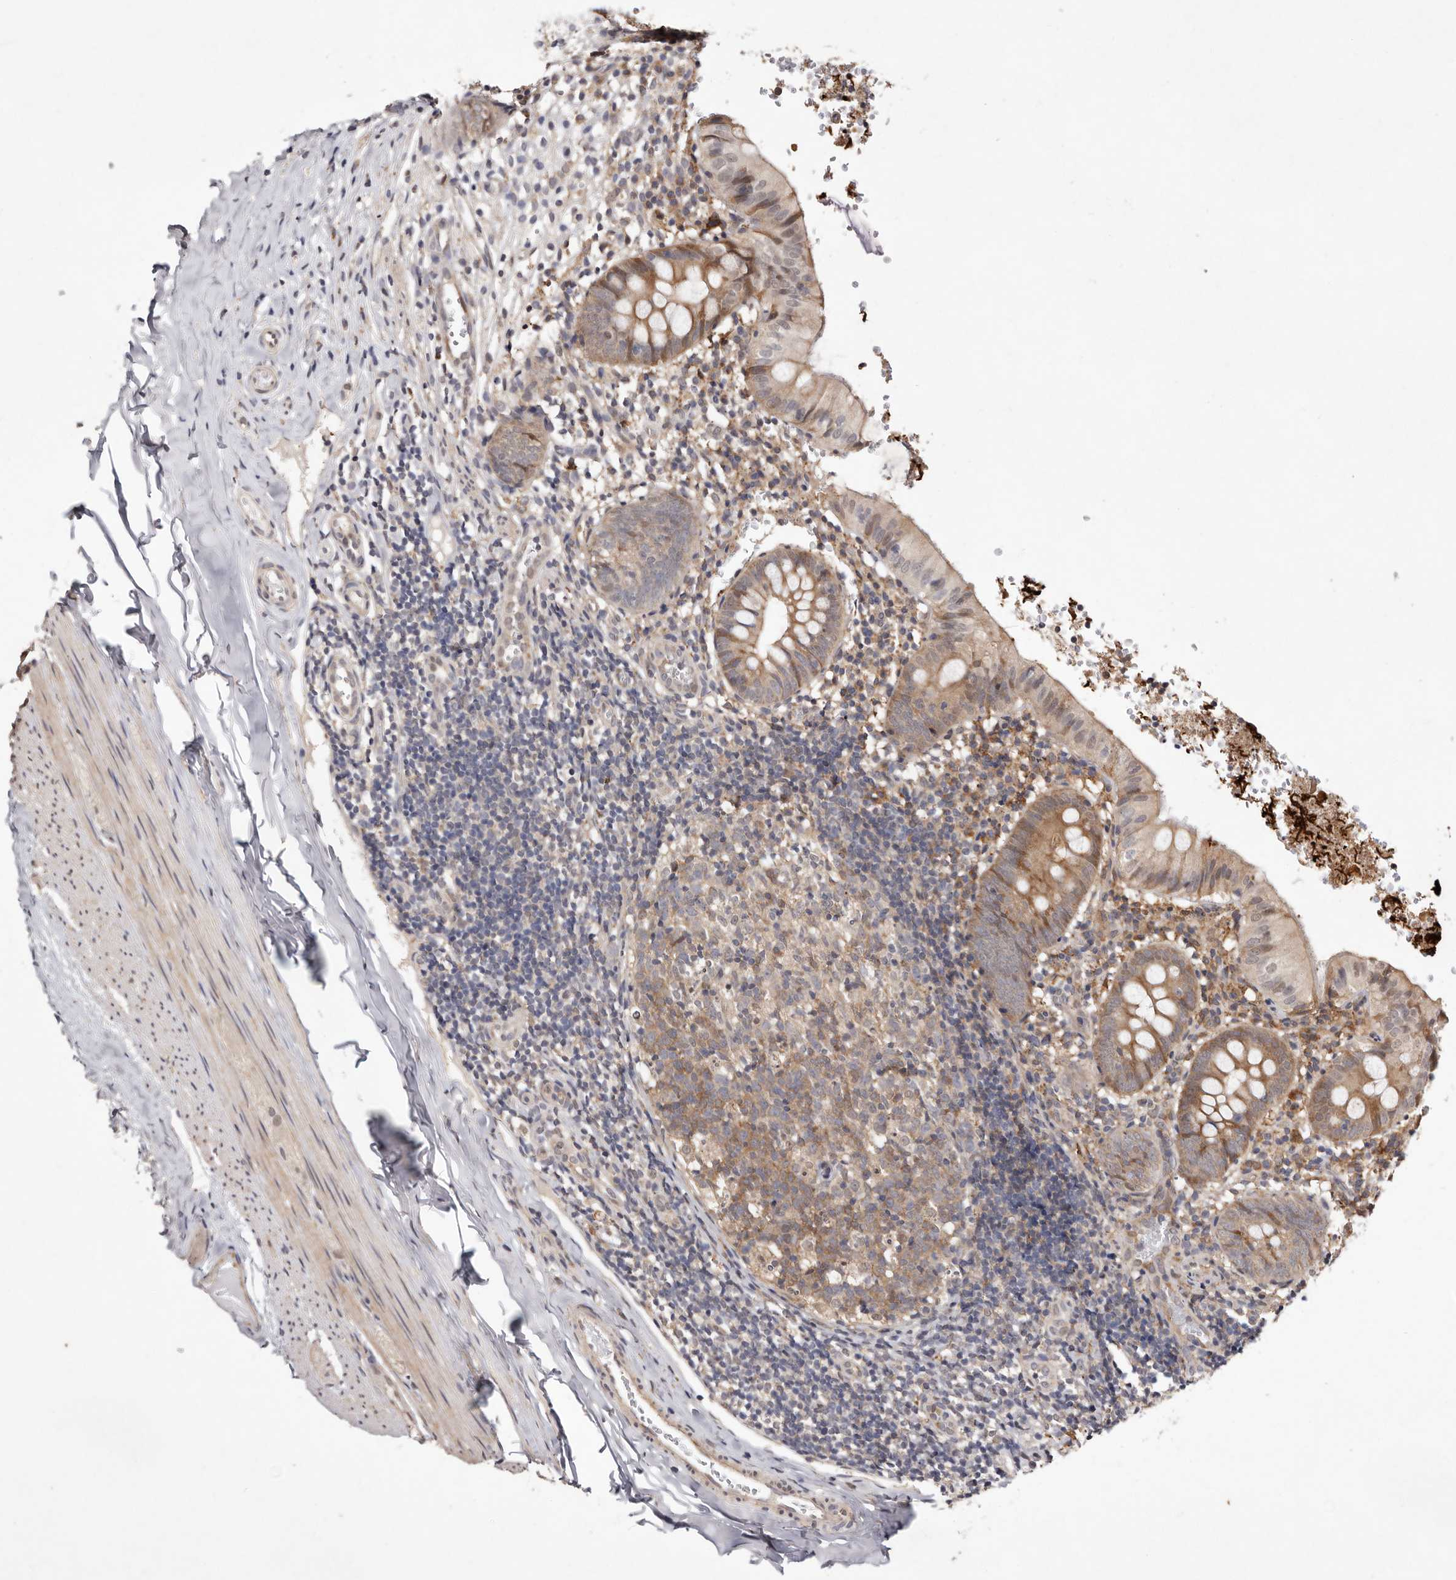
{"staining": {"intensity": "moderate", "quantity": ">75%", "location": "cytoplasmic/membranous"}, "tissue": "appendix", "cell_type": "Glandular cells", "image_type": "normal", "snomed": [{"axis": "morphology", "description": "Normal tissue, NOS"}, {"axis": "topography", "description": "Appendix"}], "caption": "Moderate cytoplasmic/membranous protein positivity is identified in about >75% of glandular cells in appendix.", "gene": "RRM2B", "patient": {"sex": "male", "age": 8}}